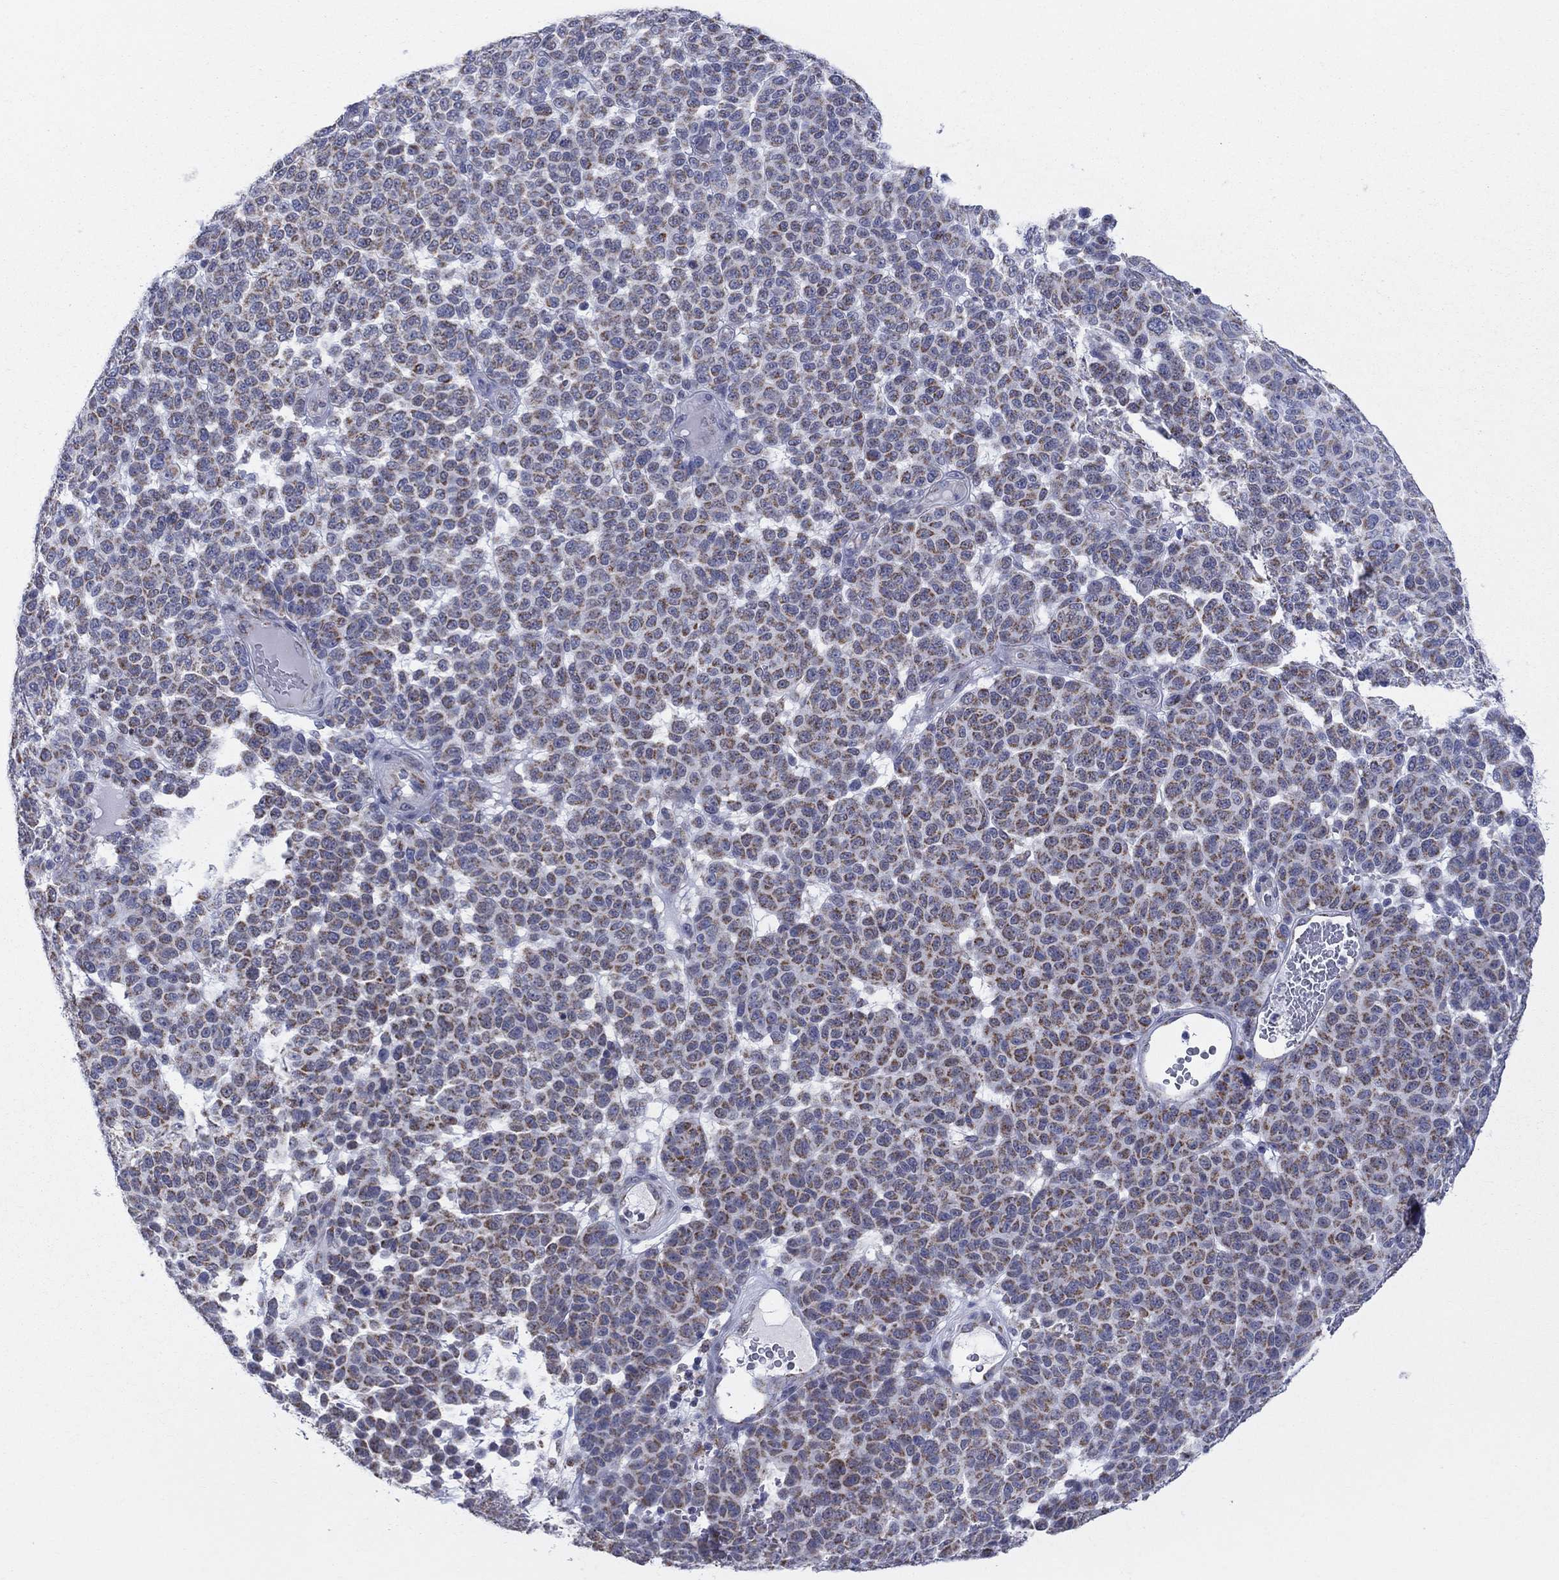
{"staining": {"intensity": "moderate", "quantity": ">75%", "location": "cytoplasmic/membranous"}, "tissue": "melanoma", "cell_type": "Tumor cells", "image_type": "cancer", "snomed": [{"axis": "morphology", "description": "Malignant melanoma, NOS"}, {"axis": "topography", "description": "Skin"}], "caption": "Immunohistochemistry of human malignant melanoma displays medium levels of moderate cytoplasmic/membranous expression in approximately >75% of tumor cells. The protein of interest is shown in brown color, while the nuclei are stained blue.", "gene": "KISS1R", "patient": {"sex": "male", "age": 59}}